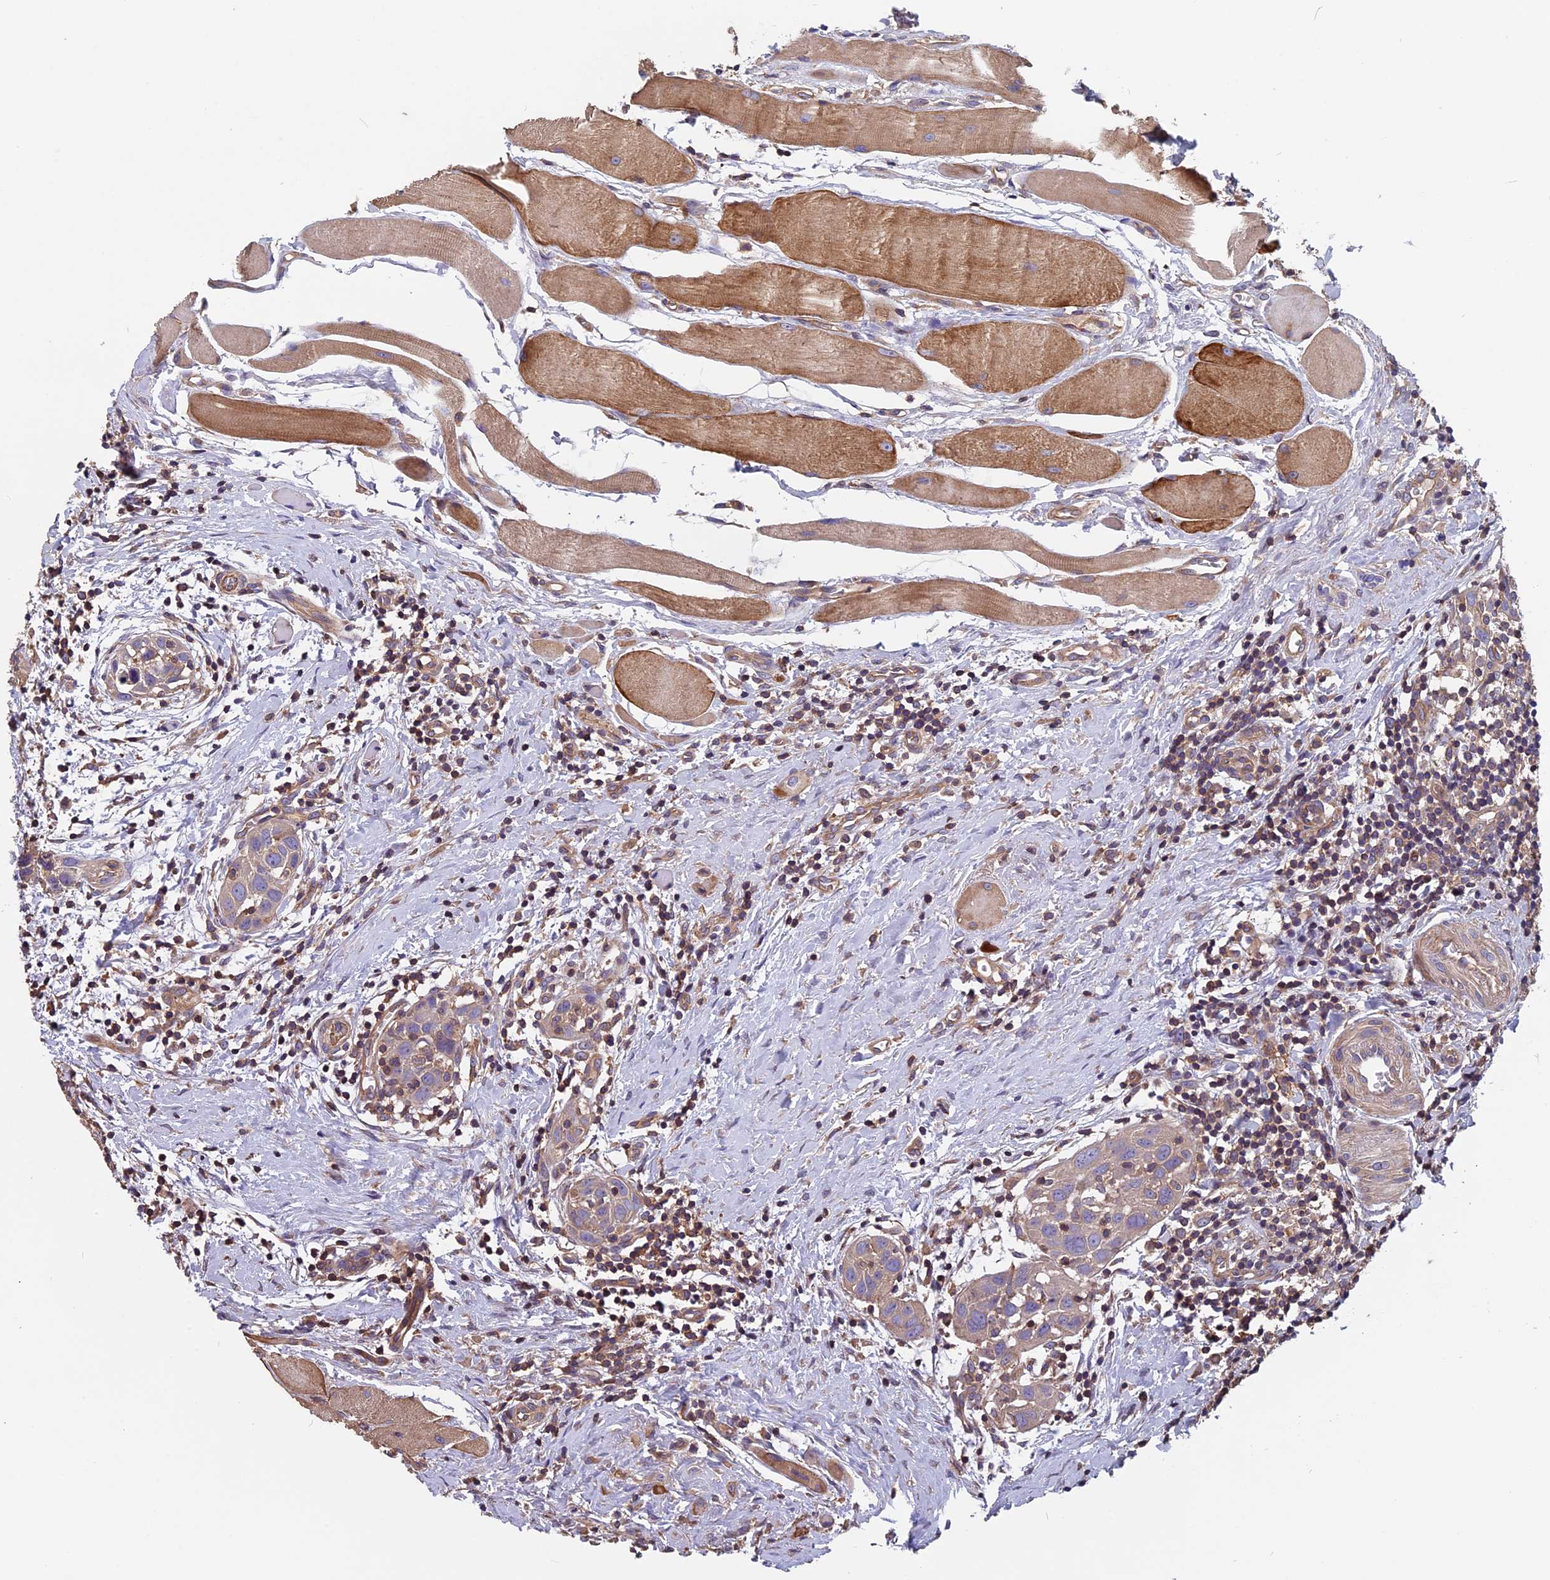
{"staining": {"intensity": "weak", "quantity": ">75%", "location": "cytoplasmic/membranous"}, "tissue": "head and neck cancer", "cell_type": "Tumor cells", "image_type": "cancer", "snomed": [{"axis": "morphology", "description": "Squamous cell carcinoma, NOS"}, {"axis": "topography", "description": "Oral tissue"}, {"axis": "topography", "description": "Head-Neck"}], "caption": "Squamous cell carcinoma (head and neck) was stained to show a protein in brown. There is low levels of weak cytoplasmic/membranous staining in approximately >75% of tumor cells. The staining is performed using DAB (3,3'-diaminobenzidine) brown chromogen to label protein expression. The nuclei are counter-stained blue using hematoxylin.", "gene": "CCDC153", "patient": {"sex": "female", "age": 50}}